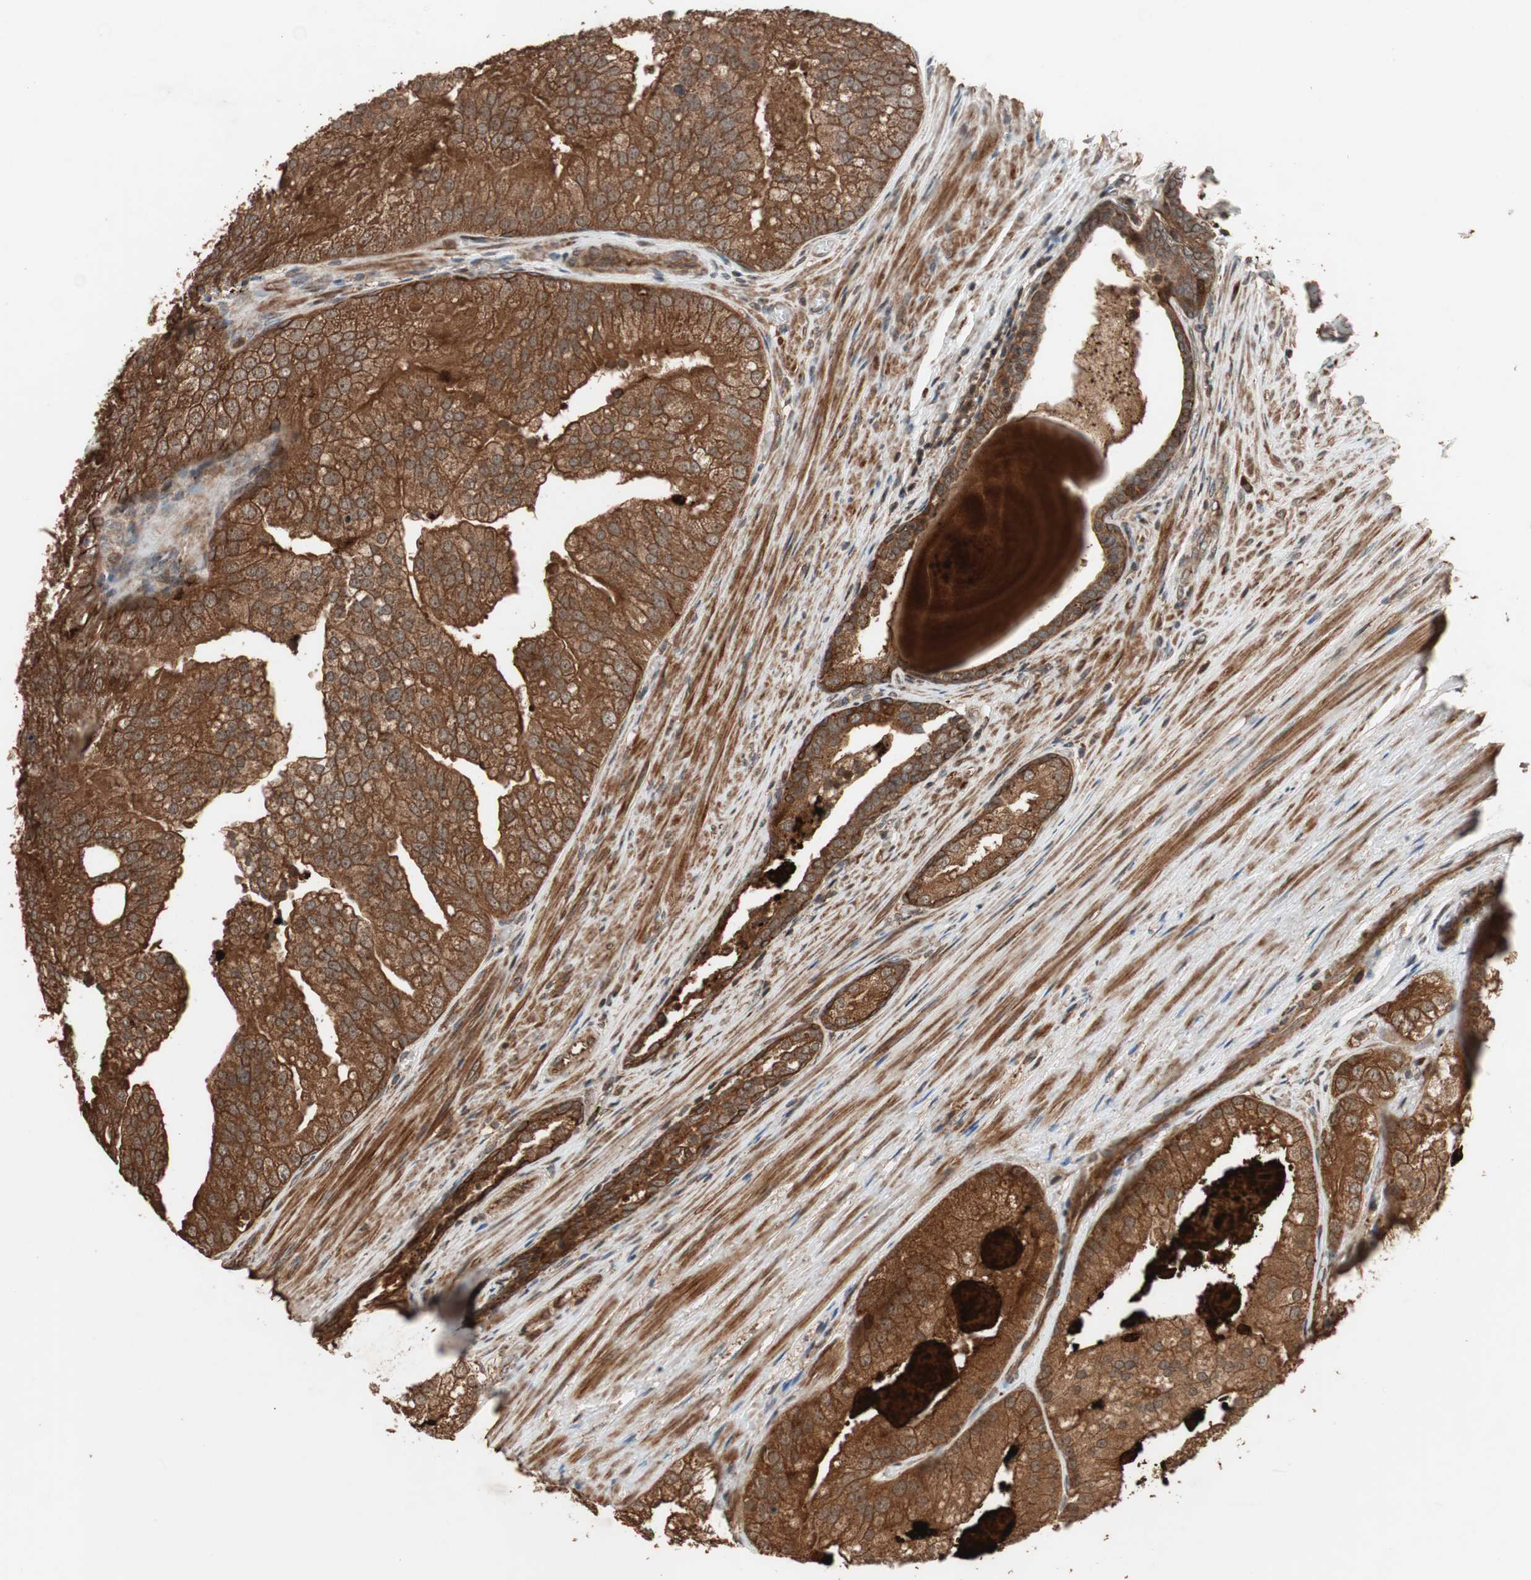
{"staining": {"intensity": "strong", "quantity": ">75%", "location": "cytoplasmic/membranous"}, "tissue": "prostate cancer", "cell_type": "Tumor cells", "image_type": "cancer", "snomed": [{"axis": "morphology", "description": "Adenocarcinoma, Low grade"}, {"axis": "topography", "description": "Prostate"}], "caption": "Immunohistochemistry (DAB (3,3'-diaminobenzidine)) staining of adenocarcinoma (low-grade) (prostate) shows strong cytoplasmic/membranous protein positivity in approximately >75% of tumor cells.", "gene": "RAB1A", "patient": {"sex": "male", "age": 69}}